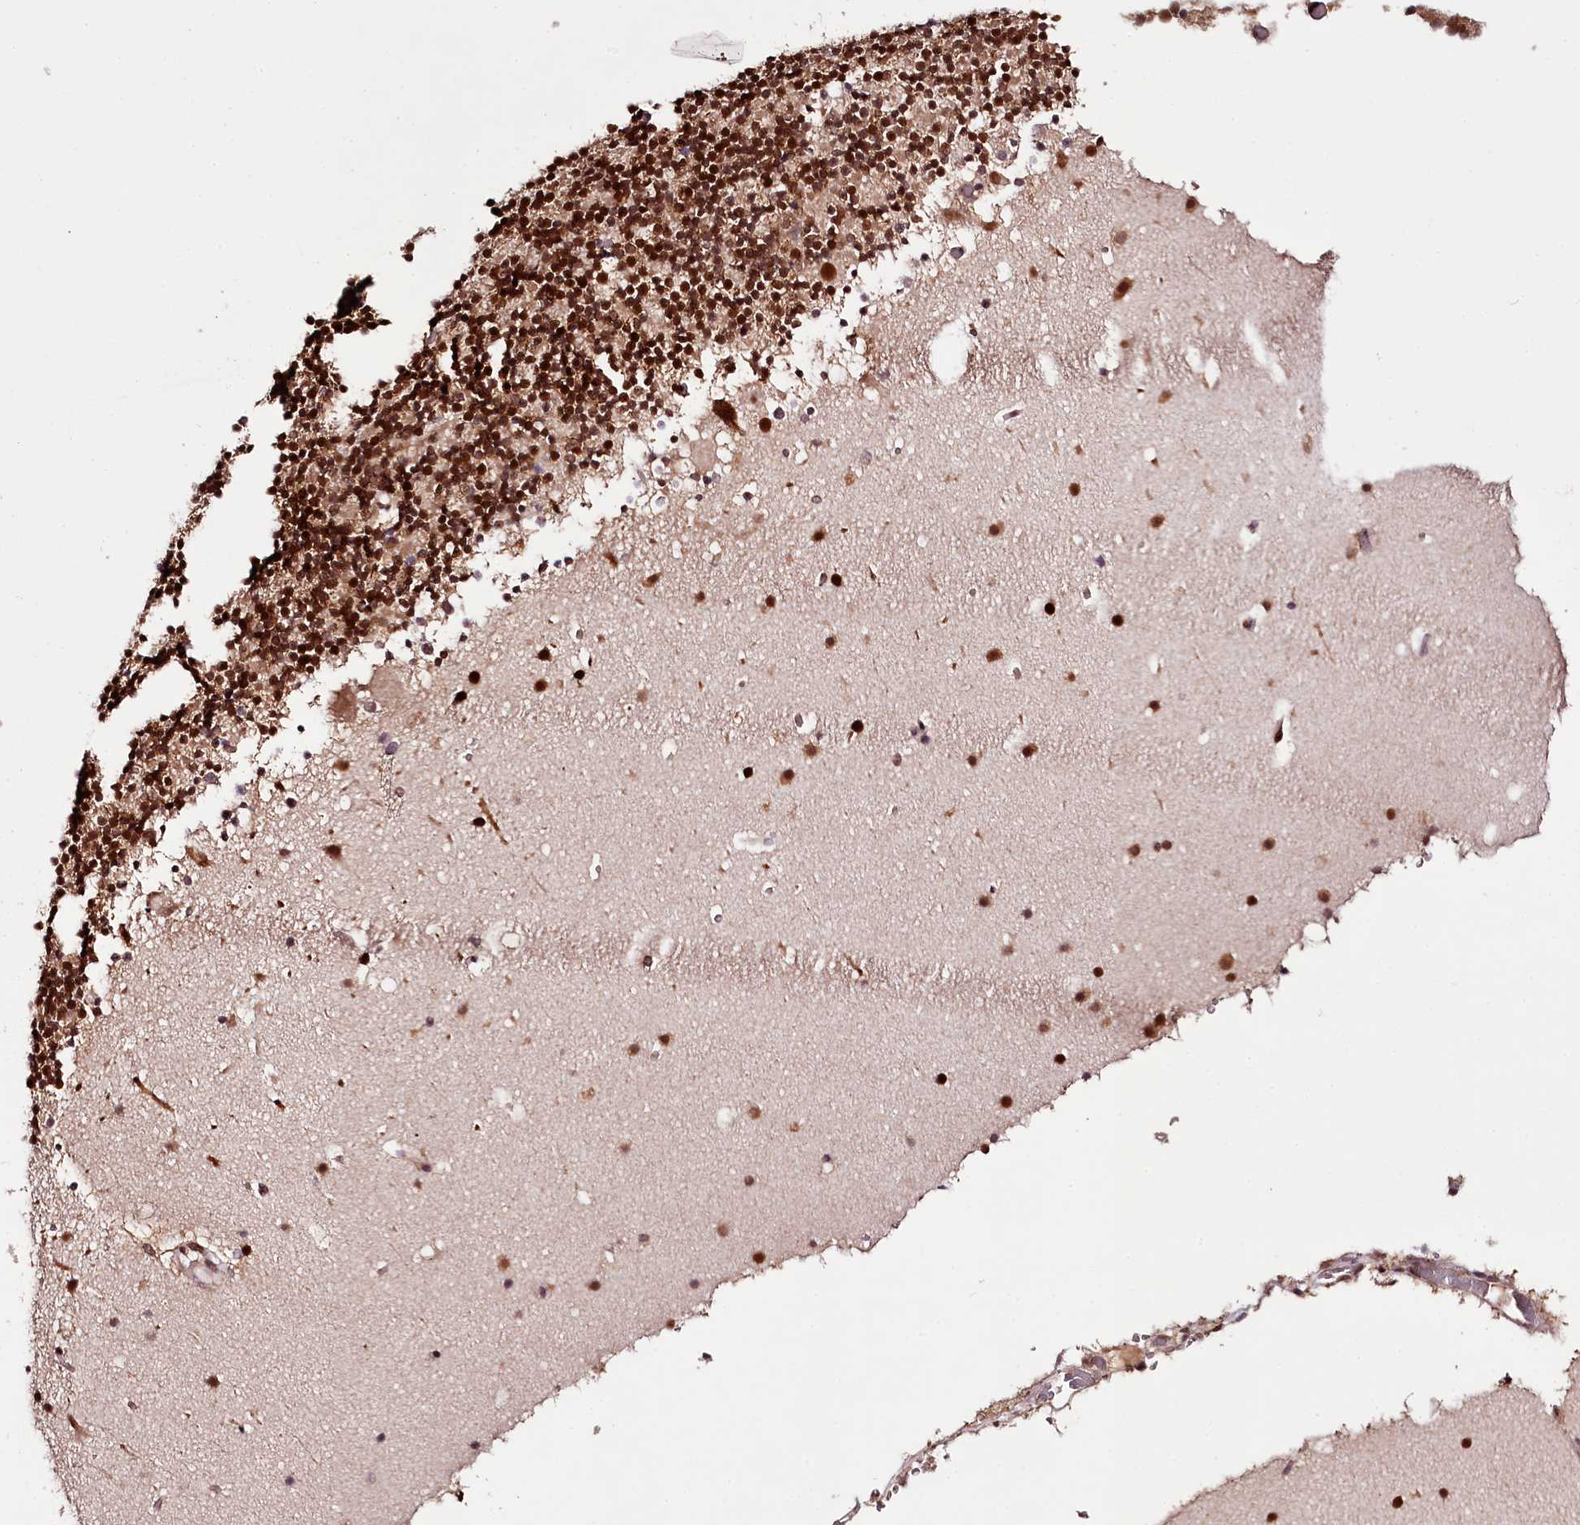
{"staining": {"intensity": "strong", "quantity": "25%-75%", "location": "nuclear"}, "tissue": "cerebellum", "cell_type": "Cells in granular layer", "image_type": "normal", "snomed": [{"axis": "morphology", "description": "Normal tissue, NOS"}, {"axis": "topography", "description": "Cerebellum"}], "caption": "Cerebellum stained with IHC reveals strong nuclear expression in about 25%-75% of cells in granular layer.", "gene": "TTC33", "patient": {"sex": "male", "age": 57}}